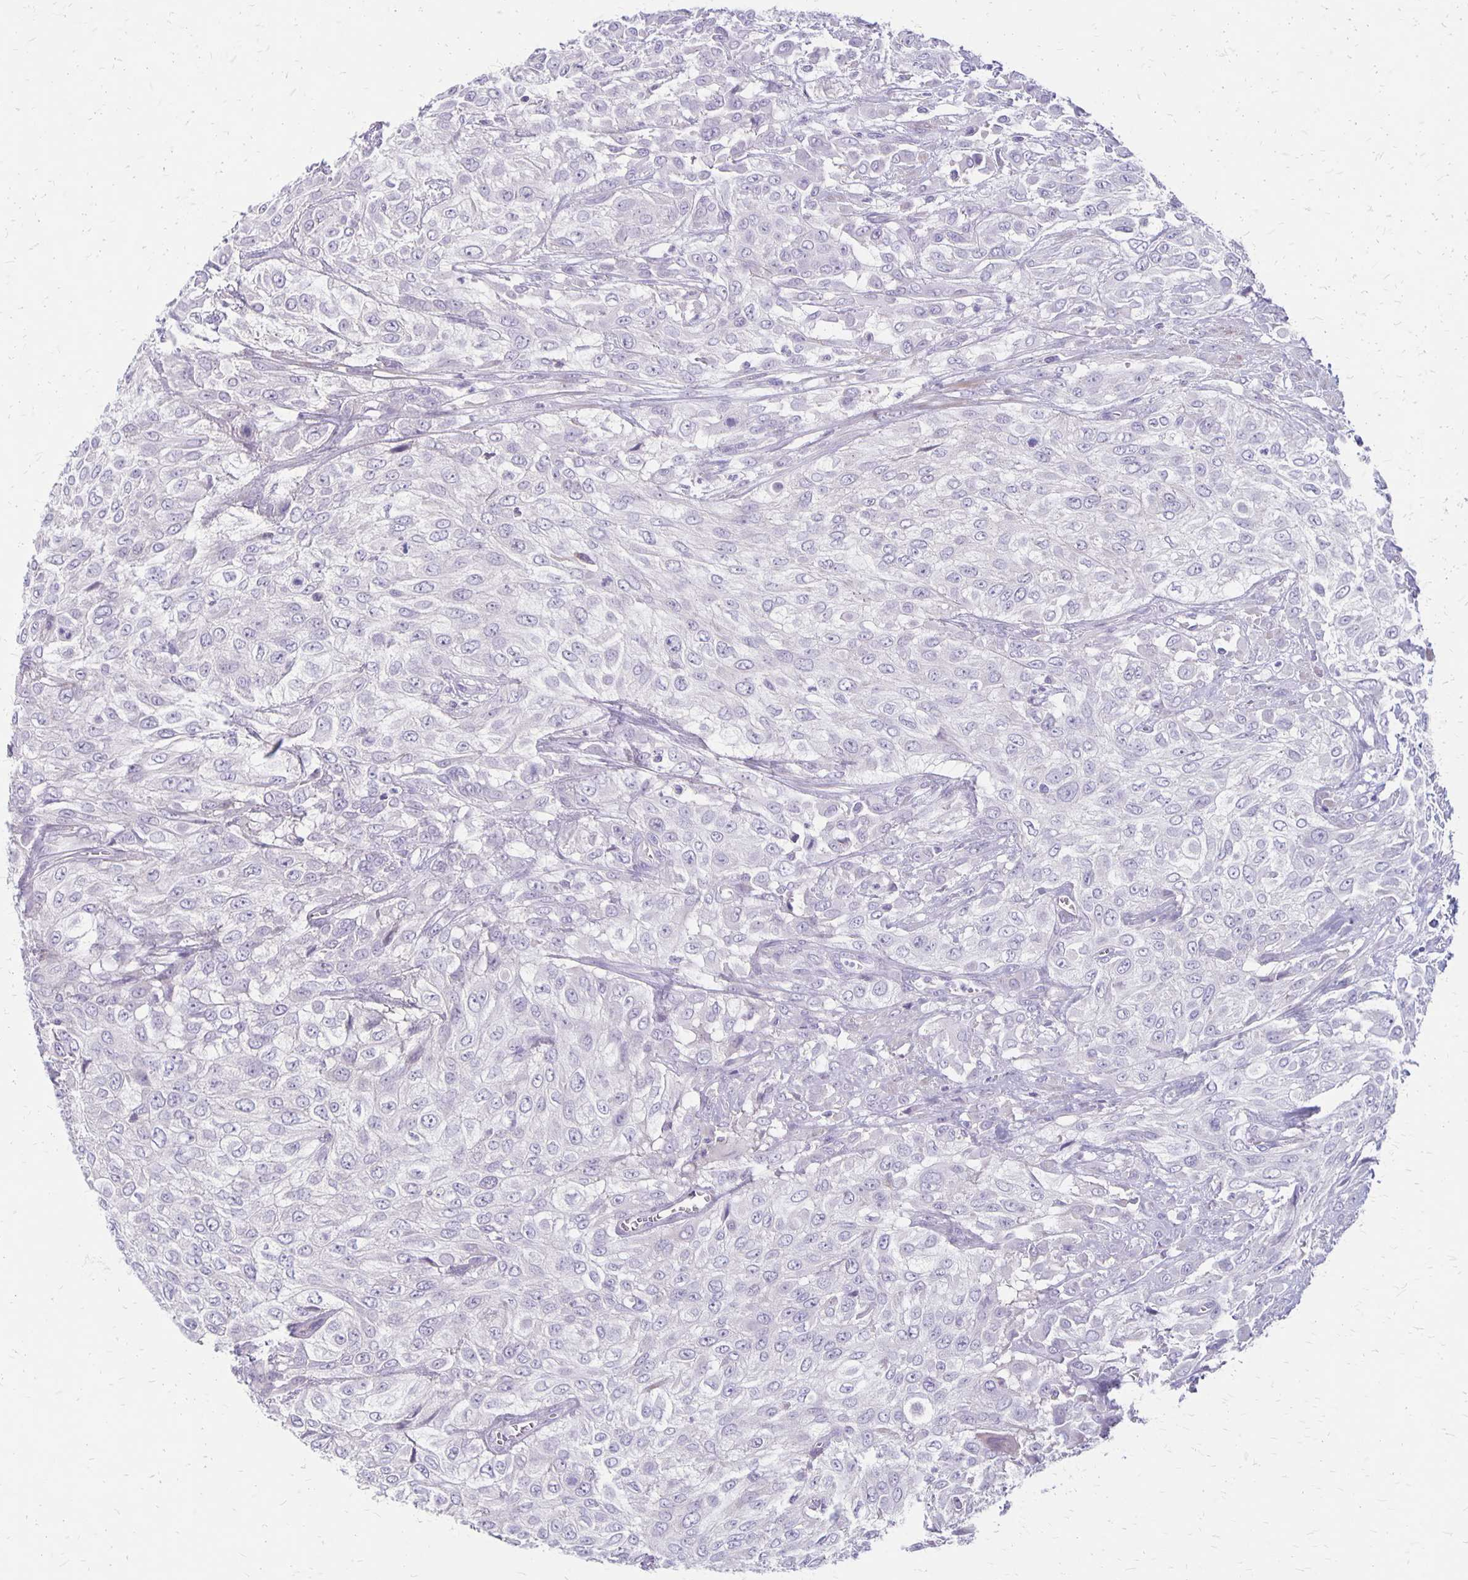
{"staining": {"intensity": "negative", "quantity": "none", "location": "none"}, "tissue": "urothelial cancer", "cell_type": "Tumor cells", "image_type": "cancer", "snomed": [{"axis": "morphology", "description": "Urothelial carcinoma, High grade"}, {"axis": "topography", "description": "Urinary bladder"}], "caption": "A high-resolution micrograph shows IHC staining of urothelial cancer, which shows no significant positivity in tumor cells.", "gene": "HOMER1", "patient": {"sex": "male", "age": 57}}